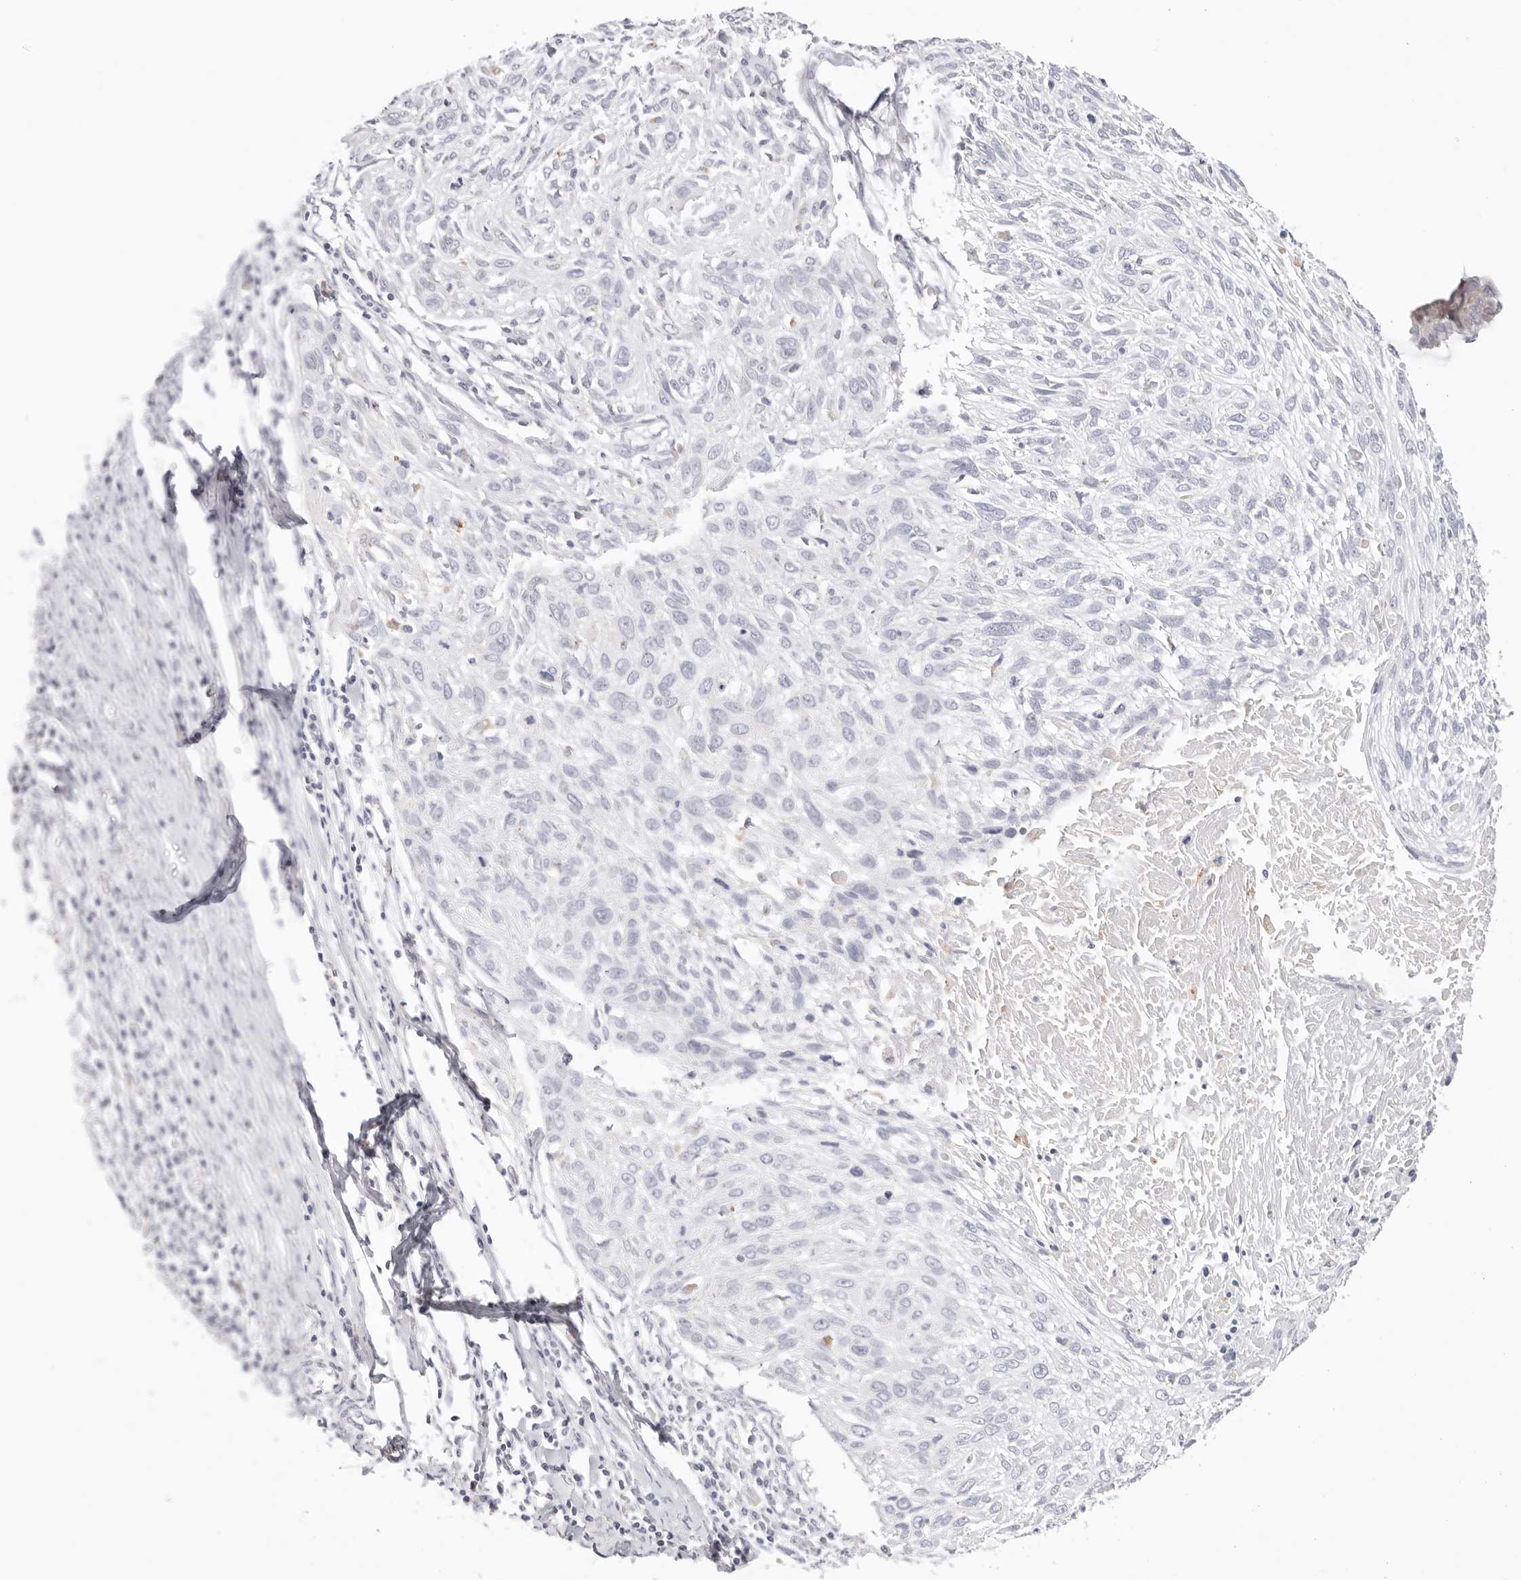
{"staining": {"intensity": "negative", "quantity": "none", "location": "none"}, "tissue": "cervical cancer", "cell_type": "Tumor cells", "image_type": "cancer", "snomed": [{"axis": "morphology", "description": "Squamous cell carcinoma, NOS"}, {"axis": "topography", "description": "Cervix"}], "caption": "Immunohistochemistry (IHC) image of neoplastic tissue: cervical cancer (squamous cell carcinoma) stained with DAB (3,3'-diaminobenzidine) shows no significant protein staining in tumor cells. Nuclei are stained in blue.", "gene": "STKLD1", "patient": {"sex": "female", "age": 51}}